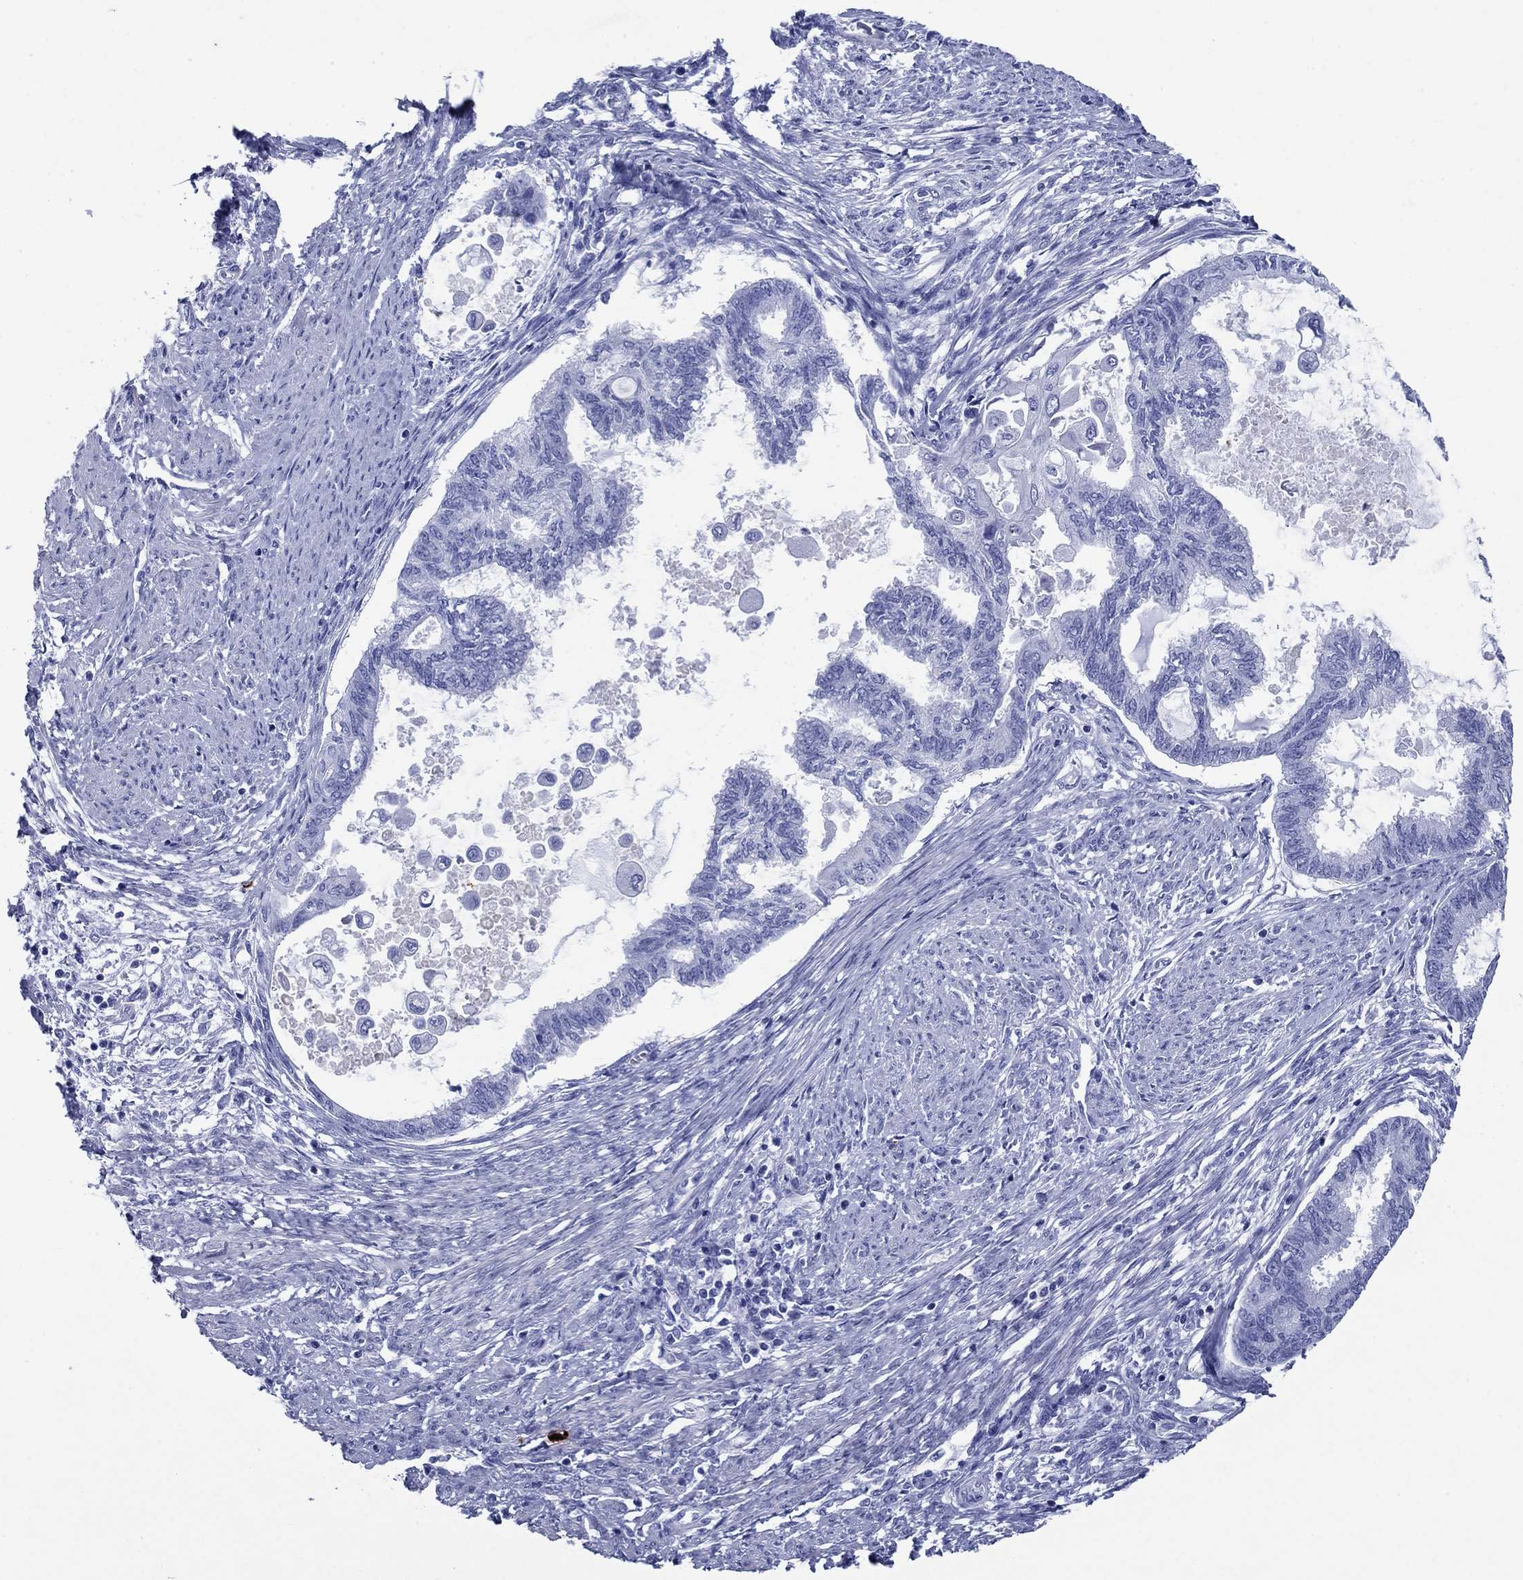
{"staining": {"intensity": "negative", "quantity": "none", "location": "none"}, "tissue": "endometrial cancer", "cell_type": "Tumor cells", "image_type": "cancer", "snomed": [{"axis": "morphology", "description": "Adenocarcinoma, NOS"}, {"axis": "topography", "description": "Endometrium"}], "caption": "Immunohistochemistry (IHC) of human adenocarcinoma (endometrial) exhibits no staining in tumor cells.", "gene": "AZU1", "patient": {"sex": "female", "age": 86}}